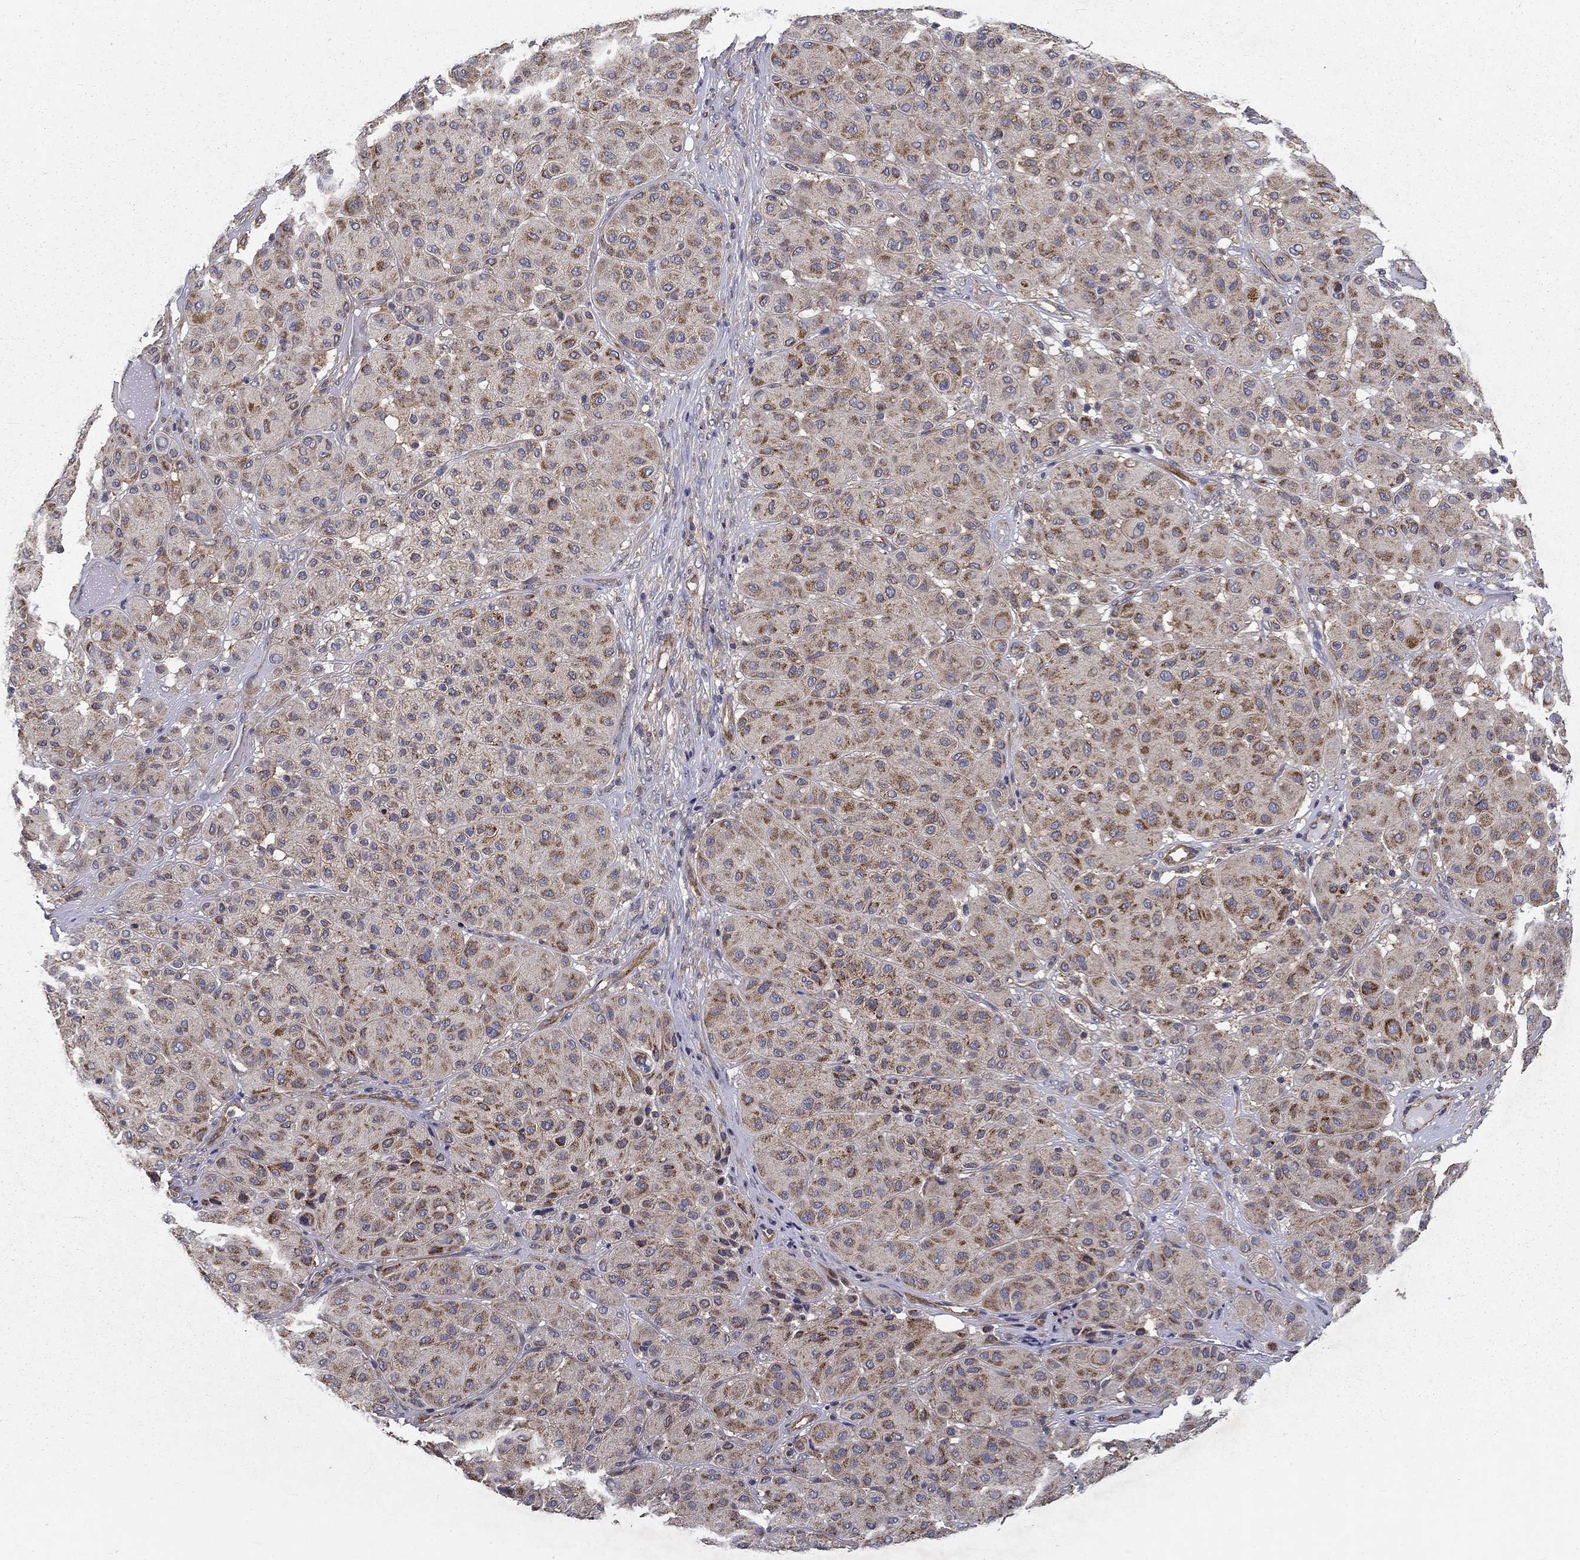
{"staining": {"intensity": "strong", "quantity": ">75%", "location": "cytoplasmic/membranous"}, "tissue": "melanoma", "cell_type": "Tumor cells", "image_type": "cancer", "snomed": [{"axis": "morphology", "description": "Malignant melanoma, Metastatic site"}, {"axis": "topography", "description": "Smooth muscle"}], "caption": "Malignant melanoma (metastatic site) tissue shows strong cytoplasmic/membranous staining in about >75% of tumor cells, visualized by immunohistochemistry.", "gene": "ALDH4A1", "patient": {"sex": "male", "age": 41}}